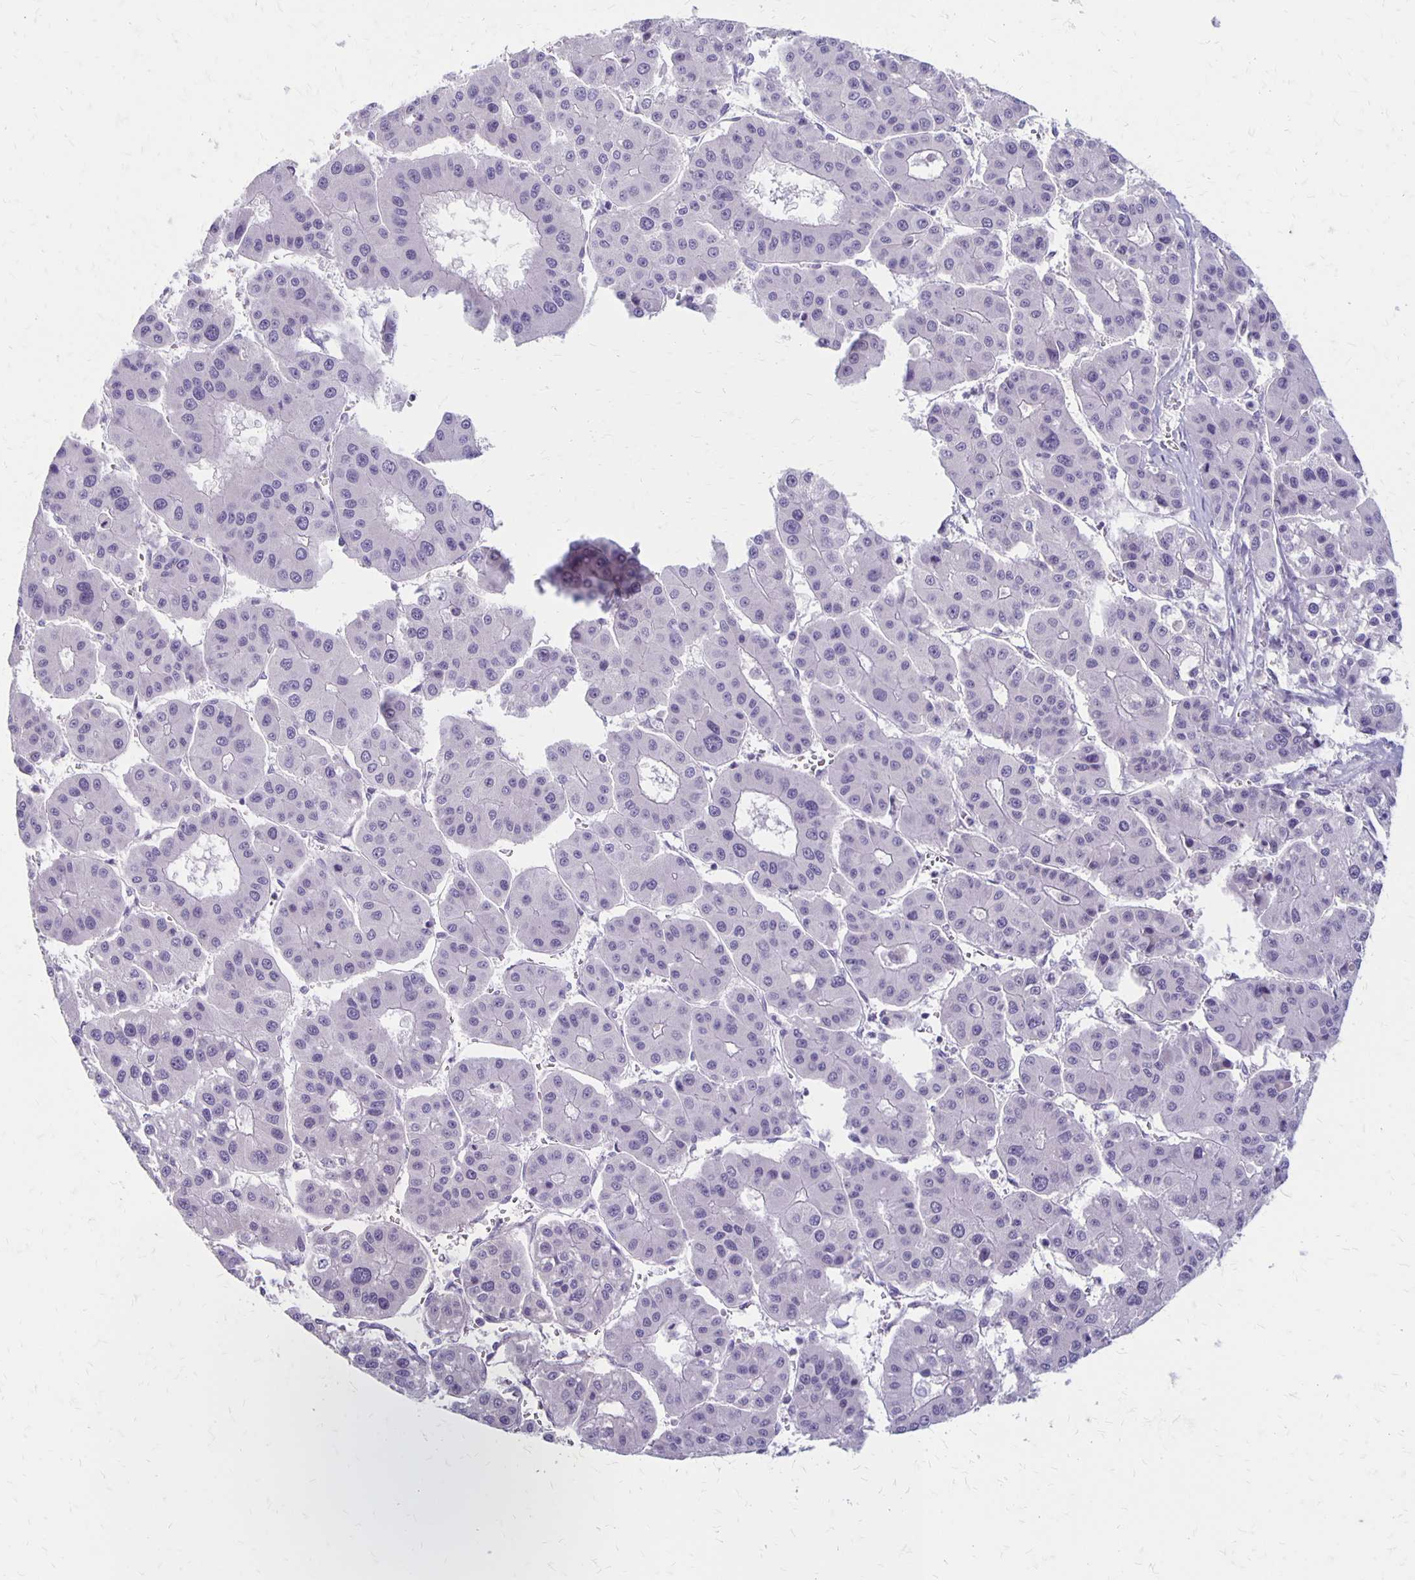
{"staining": {"intensity": "negative", "quantity": "none", "location": "none"}, "tissue": "liver cancer", "cell_type": "Tumor cells", "image_type": "cancer", "snomed": [{"axis": "morphology", "description": "Carcinoma, Hepatocellular, NOS"}, {"axis": "topography", "description": "Liver"}], "caption": "Tumor cells show no significant positivity in liver cancer (hepatocellular carcinoma). (IHC, brightfield microscopy, high magnification).", "gene": "HOMER1", "patient": {"sex": "male", "age": 73}}